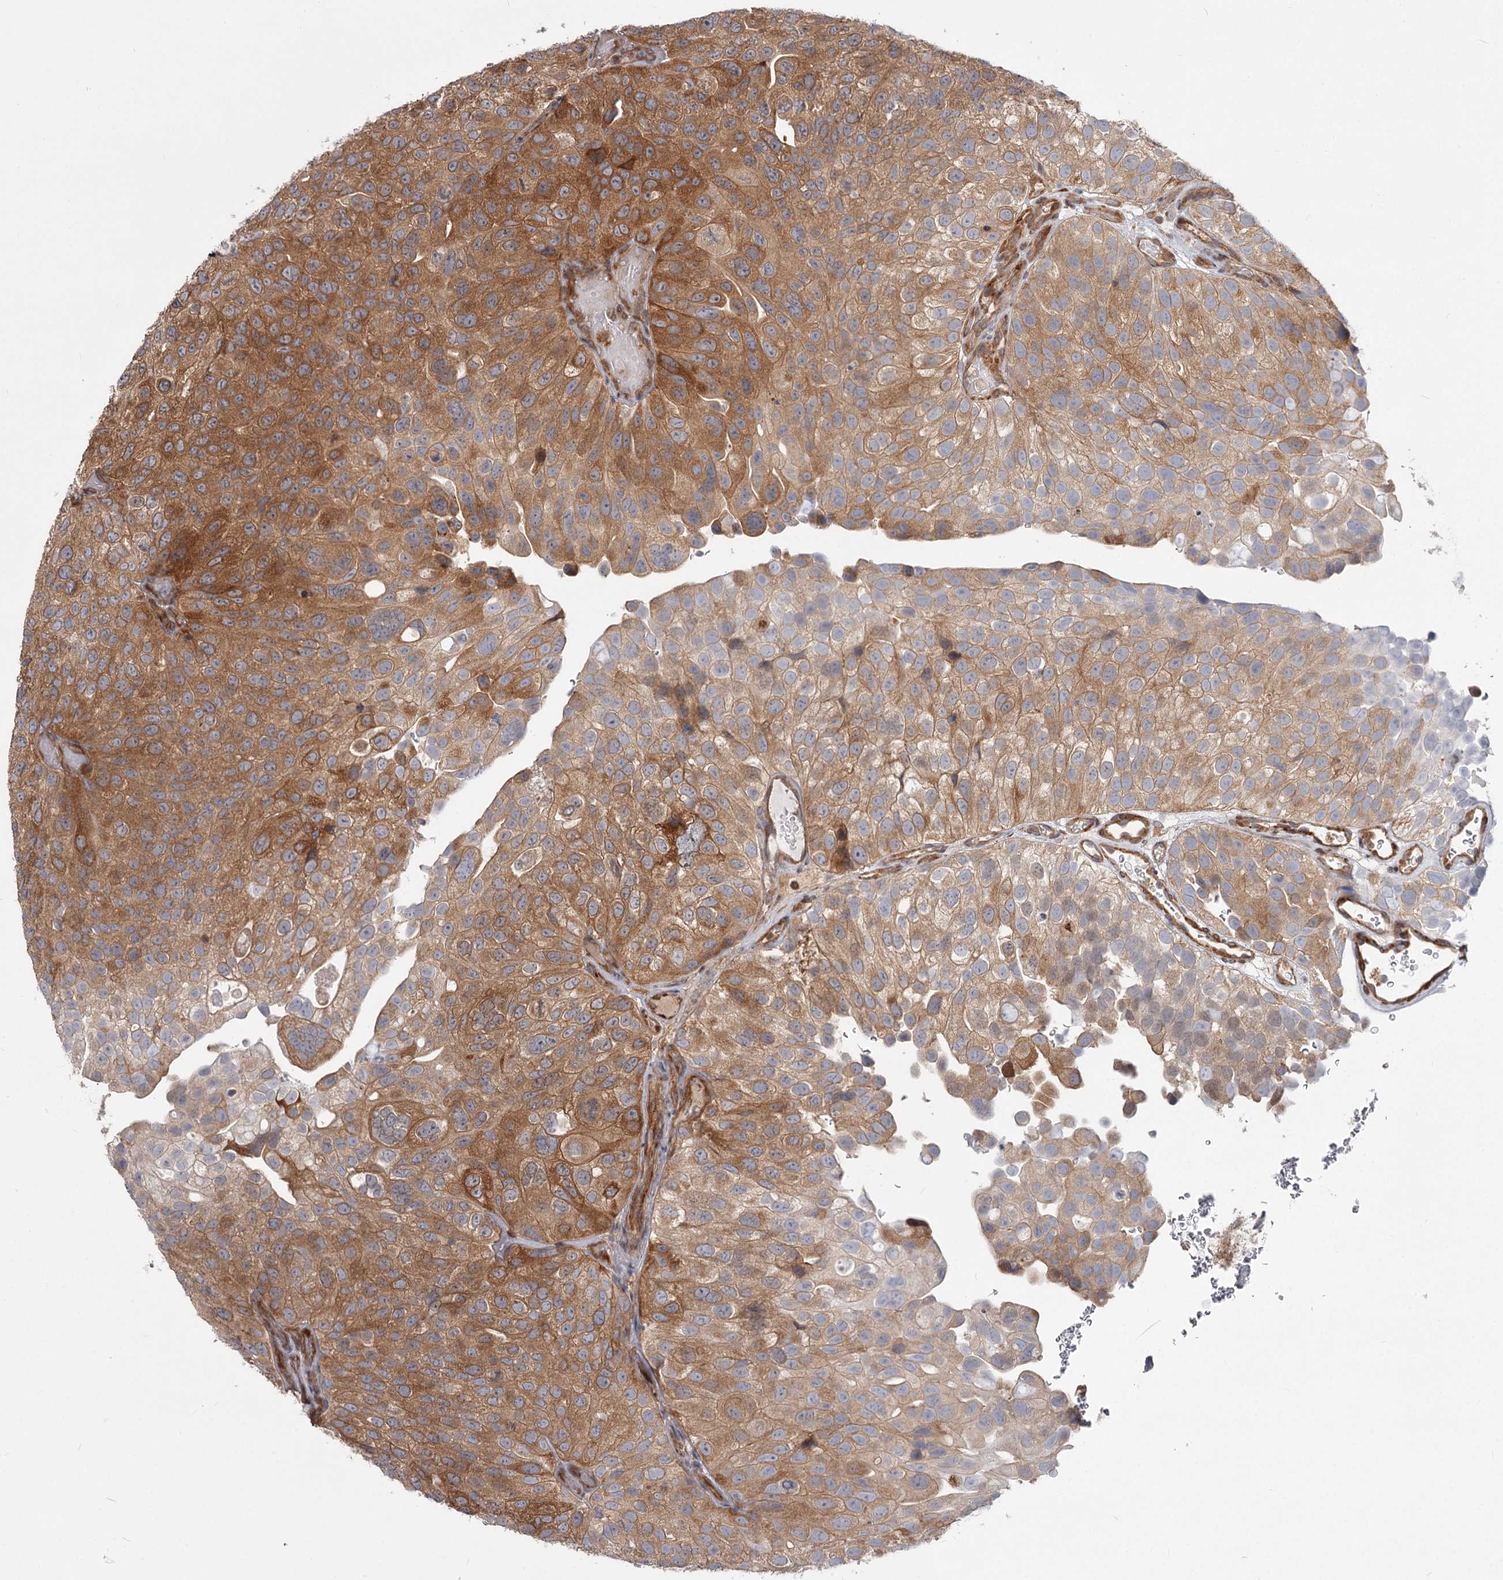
{"staining": {"intensity": "moderate", "quantity": ">75%", "location": "cytoplasmic/membranous"}, "tissue": "urothelial cancer", "cell_type": "Tumor cells", "image_type": "cancer", "snomed": [{"axis": "morphology", "description": "Urothelial carcinoma, Low grade"}, {"axis": "topography", "description": "Urinary bladder"}], "caption": "A brown stain highlights moderate cytoplasmic/membranous staining of a protein in urothelial cancer tumor cells.", "gene": "CCNG2", "patient": {"sex": "male", "age": 78}}